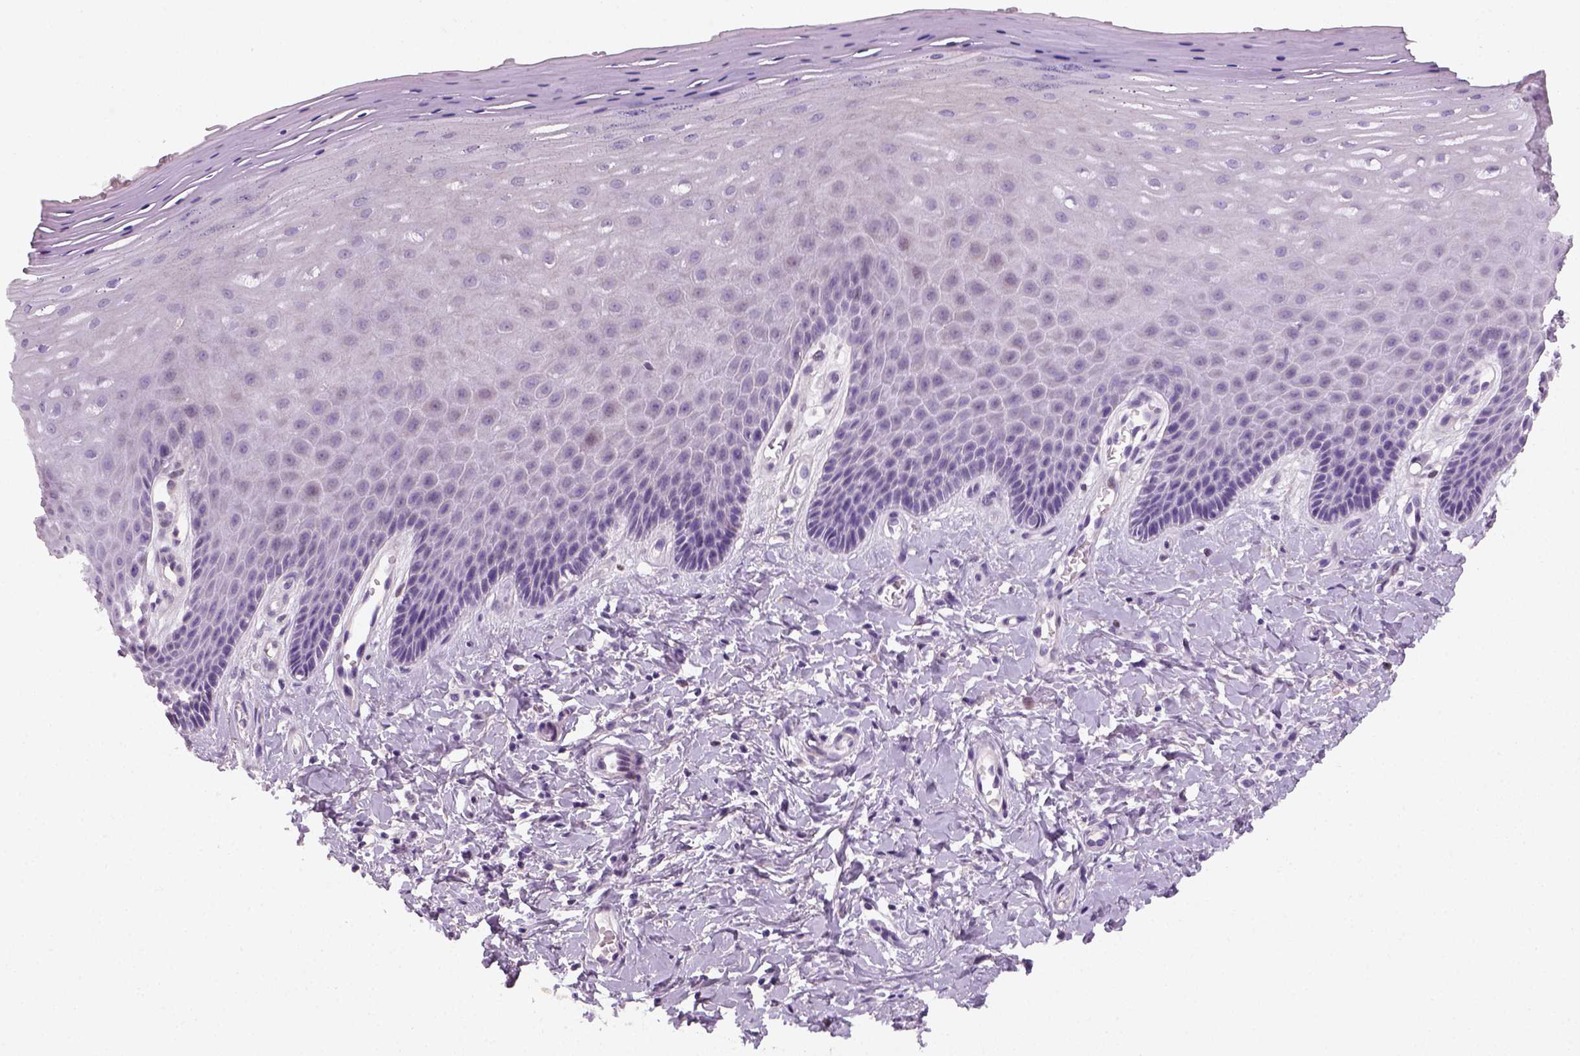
{"staining": {"intensity": "negative", "quantity": "none", "location": "none"}, "tissue": "vagina", "cell_type": "Squamous epithelial cells", "image_type": "normal", "snomed": [{"axis": "morphology", "description": "Normal tissue, NOS"}, {"axis": "topography", "description": "Vagina"}], "caption": "An immunohistochemistry micrograph of benign vagina is shown. There is no staining in squamous epithelial cells of vagina.", "gene": "GFI1B", "patient": {"sex": "female", "age": 83}}